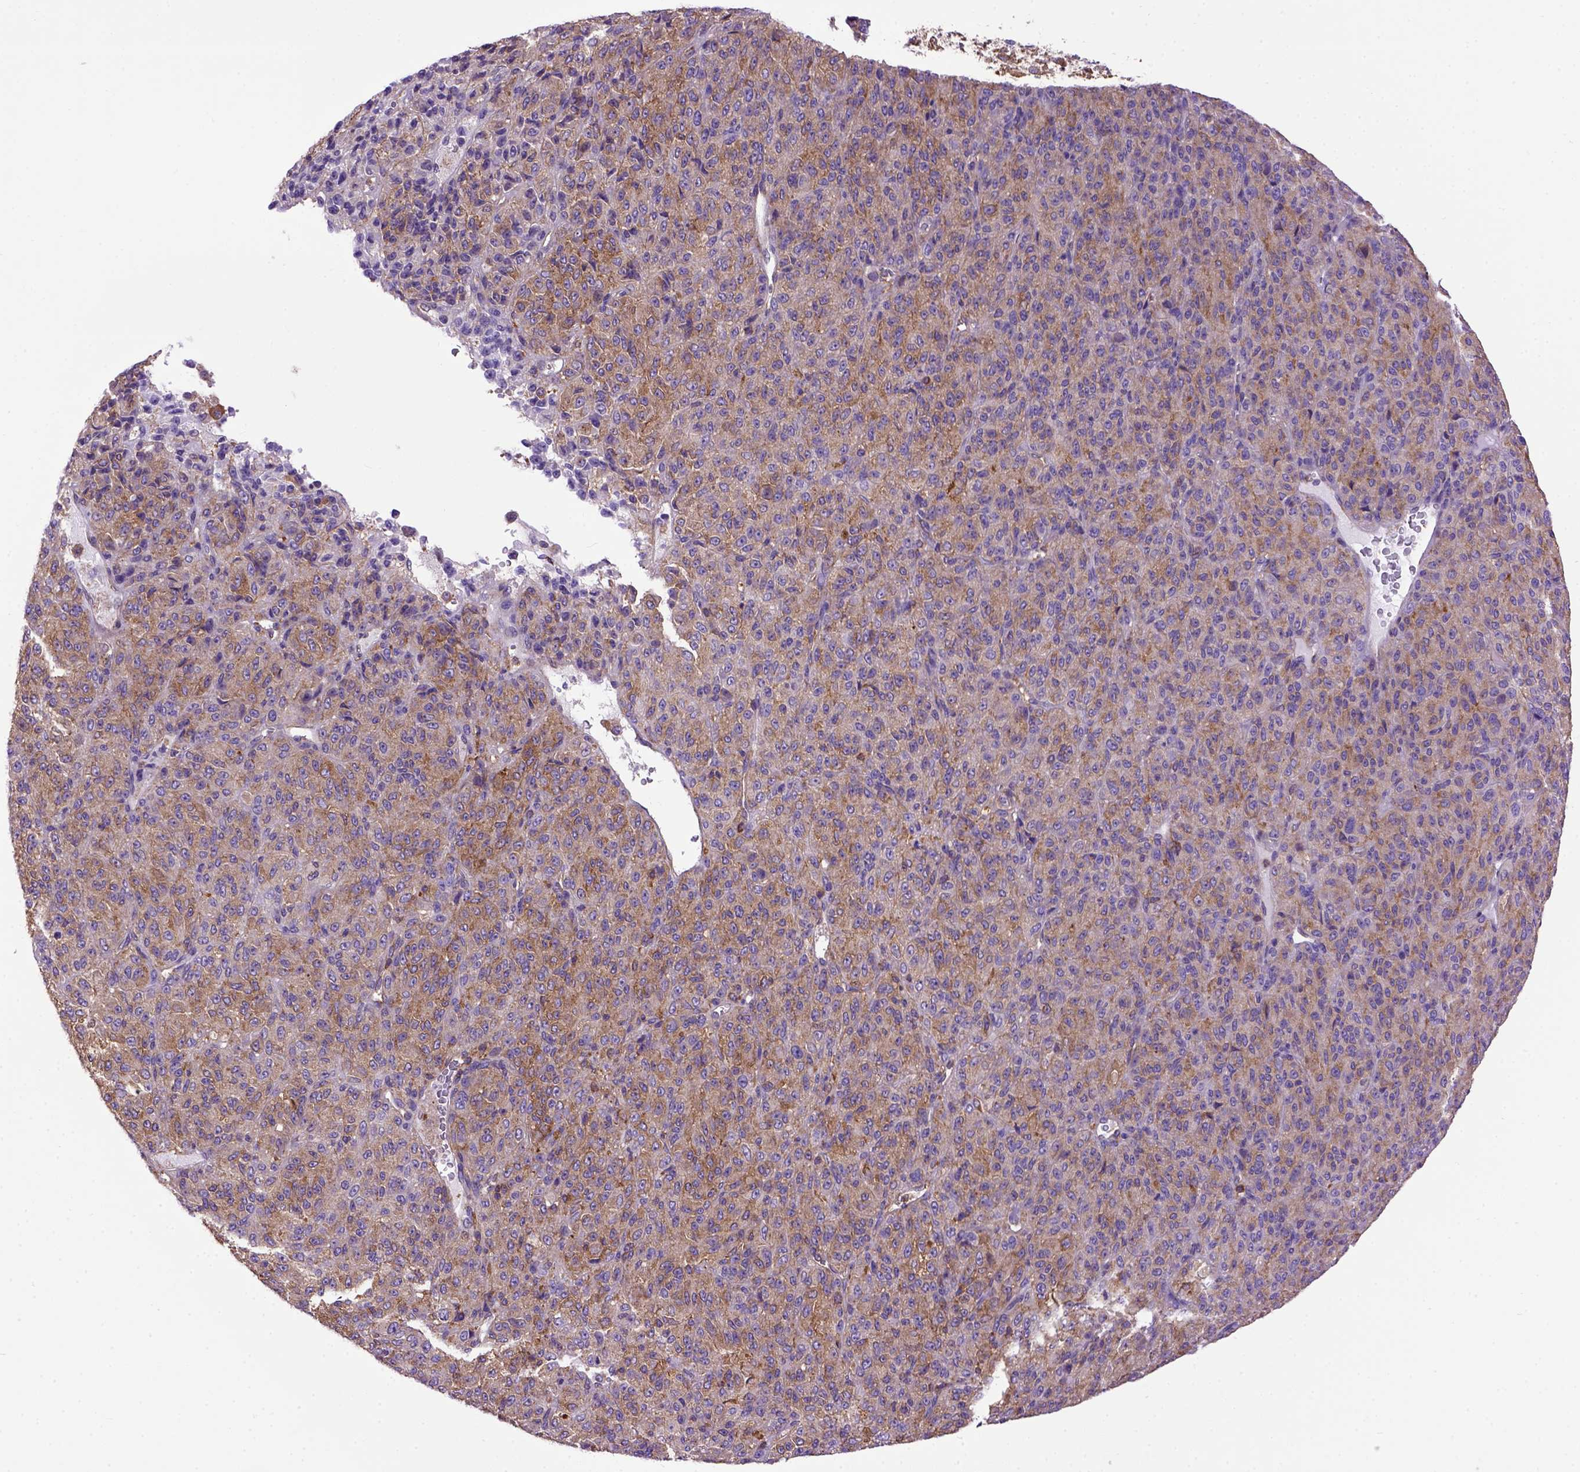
{"staining": {"intensity": "weak", "quantity": "25%-75%", "location": "cytoplasmic/membranous"}, "tissue": "melanoma", "cell_type": "Tumor cells", "image_type": "cancer", "snomed": [{"axis": "morphology", "description": "Malignant melanoma, Metastatic site"}, {"axis": "topography", "description": "Brain"}], "caption": "About 25%-75% of tumor cells in melanoma display weak cytoplasmic/membranous protein expression as visualized by brown immunohistochemical staining.", "gene": "MVP", "patient": {"sex": "female", "age": 56}}